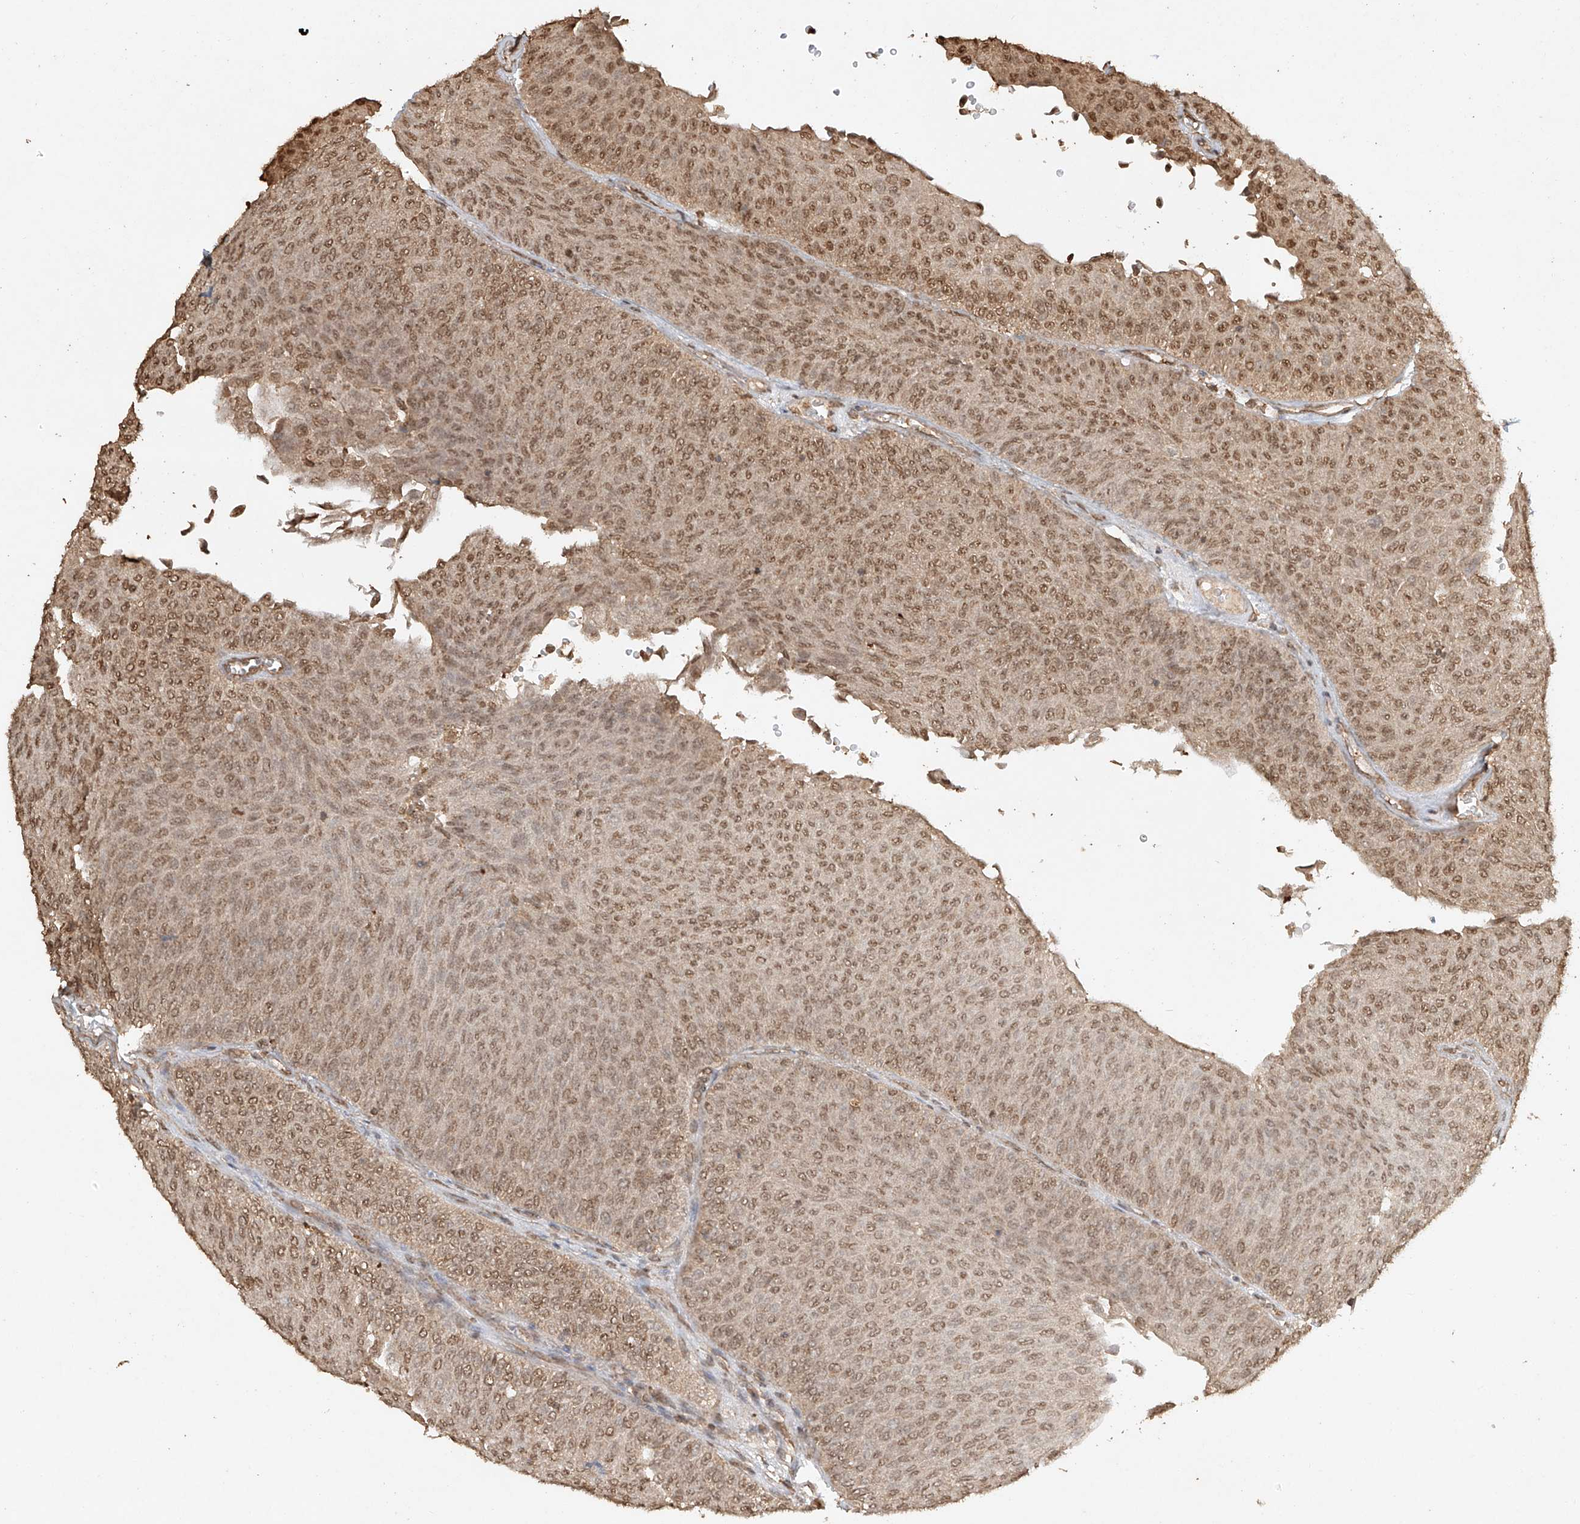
{"staining": {"intensity": "moderate", "quantity": ">75%", "location": "nuclear"}, "tissue": "urothelial cancer", "cell_type": "Tumor cells", "image_type": "cancer", "snomed": [{"axis": "morphology", "description": "Urothelial carcinoma, Low grade"}, {"axis": "topography", "description": "Urinary bladder"}], "caption": "An image of urothelial cancer stained for a protein demonstrates moderate nuclear brown staining in tumor cells. Using DAB (3,3'-diaminobenzidine) (brown) and hematoxylin (blue) stains, captured at high magnification using brightfield microscopy.", "gene": "TIGAR", "patient": {"sex": "male", "age": 78}}